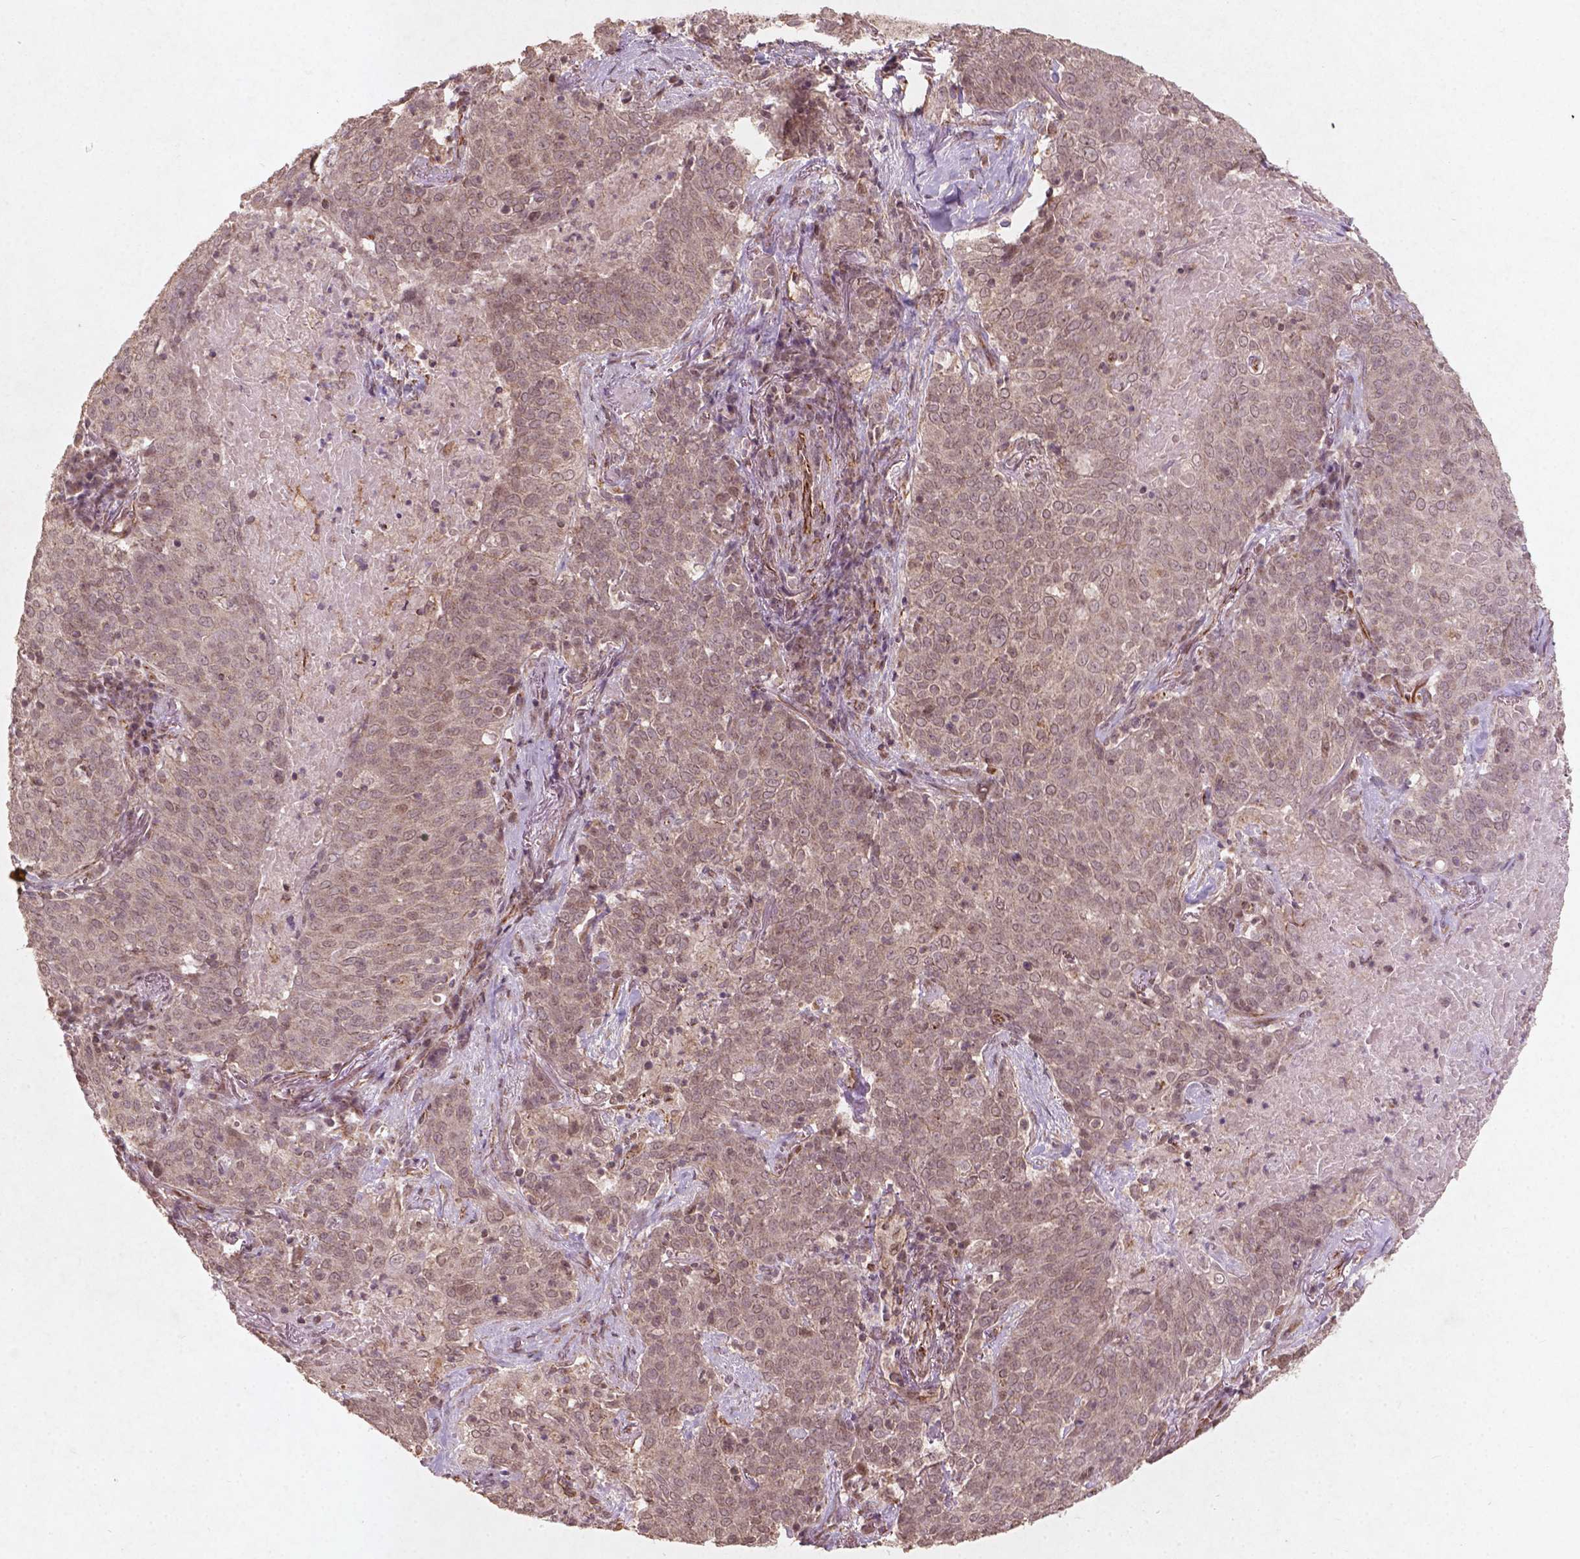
{"staining": {"intensity": "negative", "quantity": "none", "location": "none"}, "tissue": "lung cancer", "cell_type": "Tumor cells", "image_type": "cancer", "snomed": [{"axis": "morphology", "description": "Squamous cell carcinoma, NOS"}, {"axis": "topography", "description": "Lung"}], "caption": "Tumor cells show no significant staining in lung cancer (squamous cell carcinoma).", "gene": "SMAD2", "patient": {"sex": "male", "age": 82}}